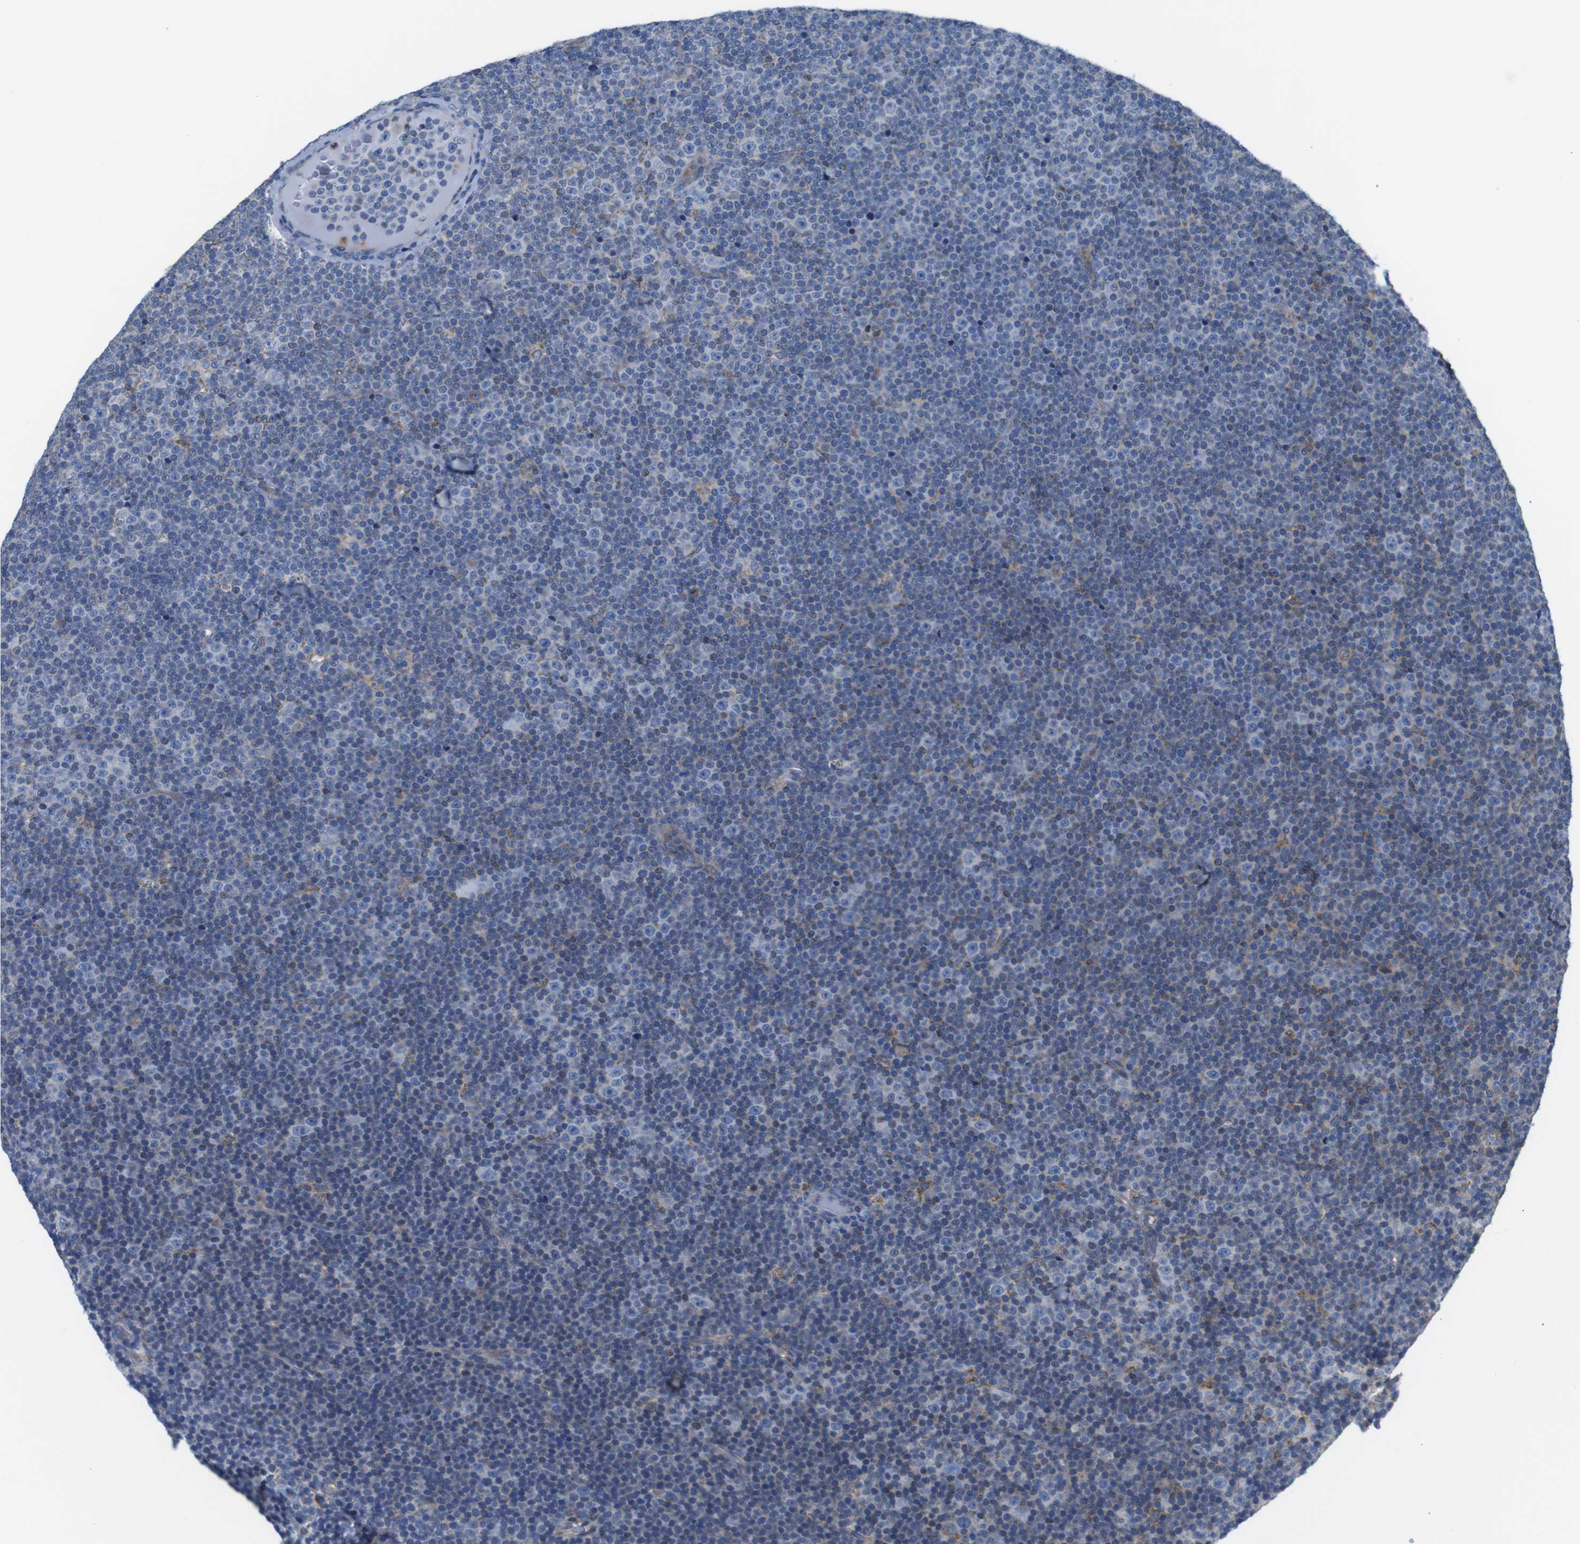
{"staining": {"intensity": "moderate", "quantity": "<25%", "location": "cytoplasmic/membranous"}, "tissue": "lymphoma", "cell_type": "Tumor cells", "image_type": "cancer", "snomed": [{"axis": "morphology", "description": "Malignant lymphoma, non-Hodgkin's type, Low grade"}, {"axis": "topography", "description": "Lymph node"}], "caption": "Lymphoma stained with a protein marker displays moderate staining in tumor cells.", "gene": "PDCD1LG2", "patient": {"sex": "female", "age": 67}}